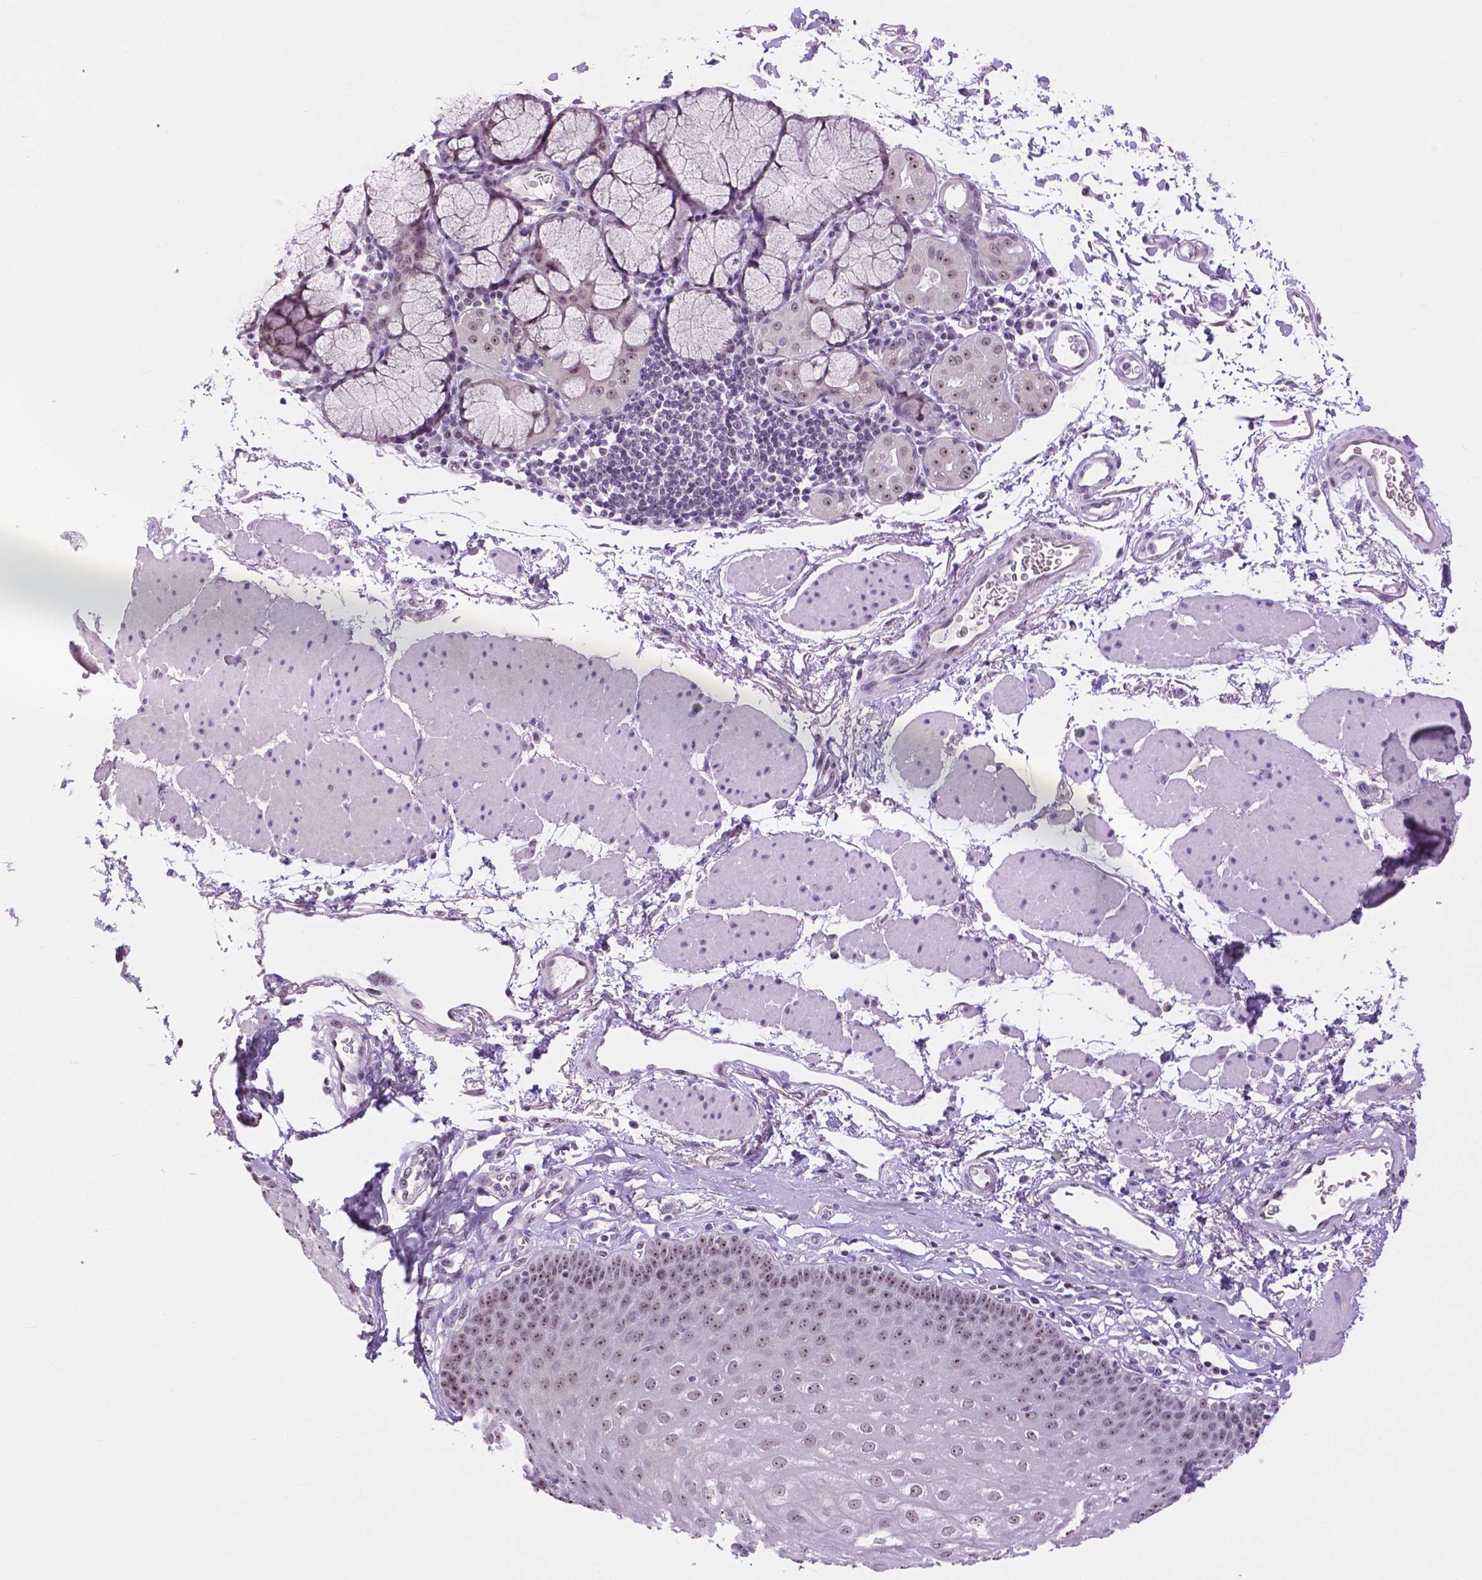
{"staining": {"intensity": "weak", "quantity": "25%-75%", "location": "nuclear"}, "tissue": "esophagus", "cell_type": "Squamous epithelial cells", "image_type": "normal", "snomed": [{"axis": "morphology", "description": "Normal tissue, NOS"}, {"axis": "topography", "description": "Esophagus"}], "caption": "This micrograph demonstrates IHC staining of benign esophagus, with low weak nuclear expression in about 25%-75% of squamous epithelial cells.", "gene": "NHP2", "patient": {"sex": "female", "age": 81}}